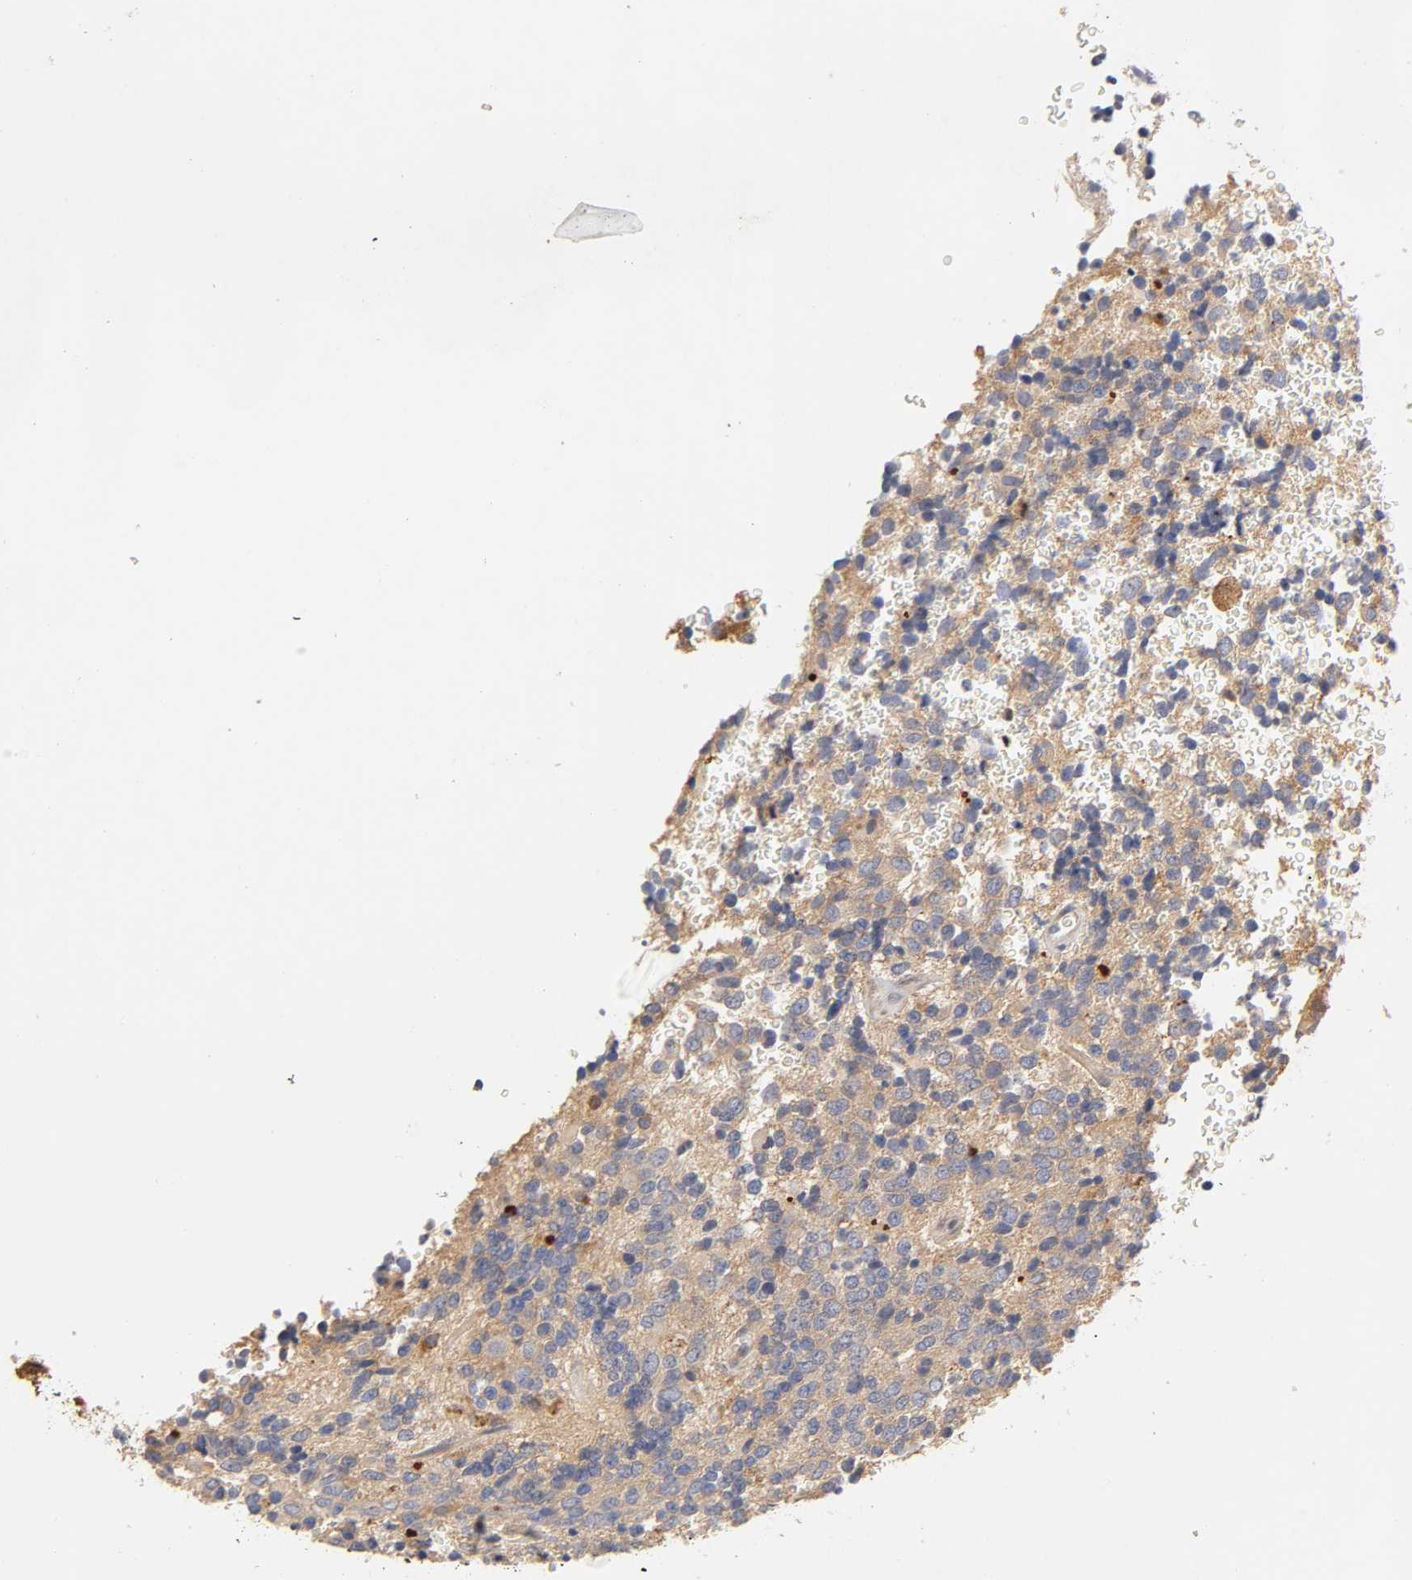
{"staining": {"intensity": "weak", "quantity": ">75%", "location": "cytoplasmic/membranous"}, "tissue": "glioma", "cell_type": "Tumor cells", "image_type": "cancer", "snomed": [{"axis": "morphology", "description": "Glioma, malignant, High grade"}, {"axis": "topography", "description": "pancreas cauda"}], "caption": "This histopathology image reveals immunohistochemistry (IHC) staining of glioma, with low weak cytoplasmic/membranous expression in approximately >75% of tumor cells.", "gene": "RHOA", "patient": {"sex": "male", "age": 60}}